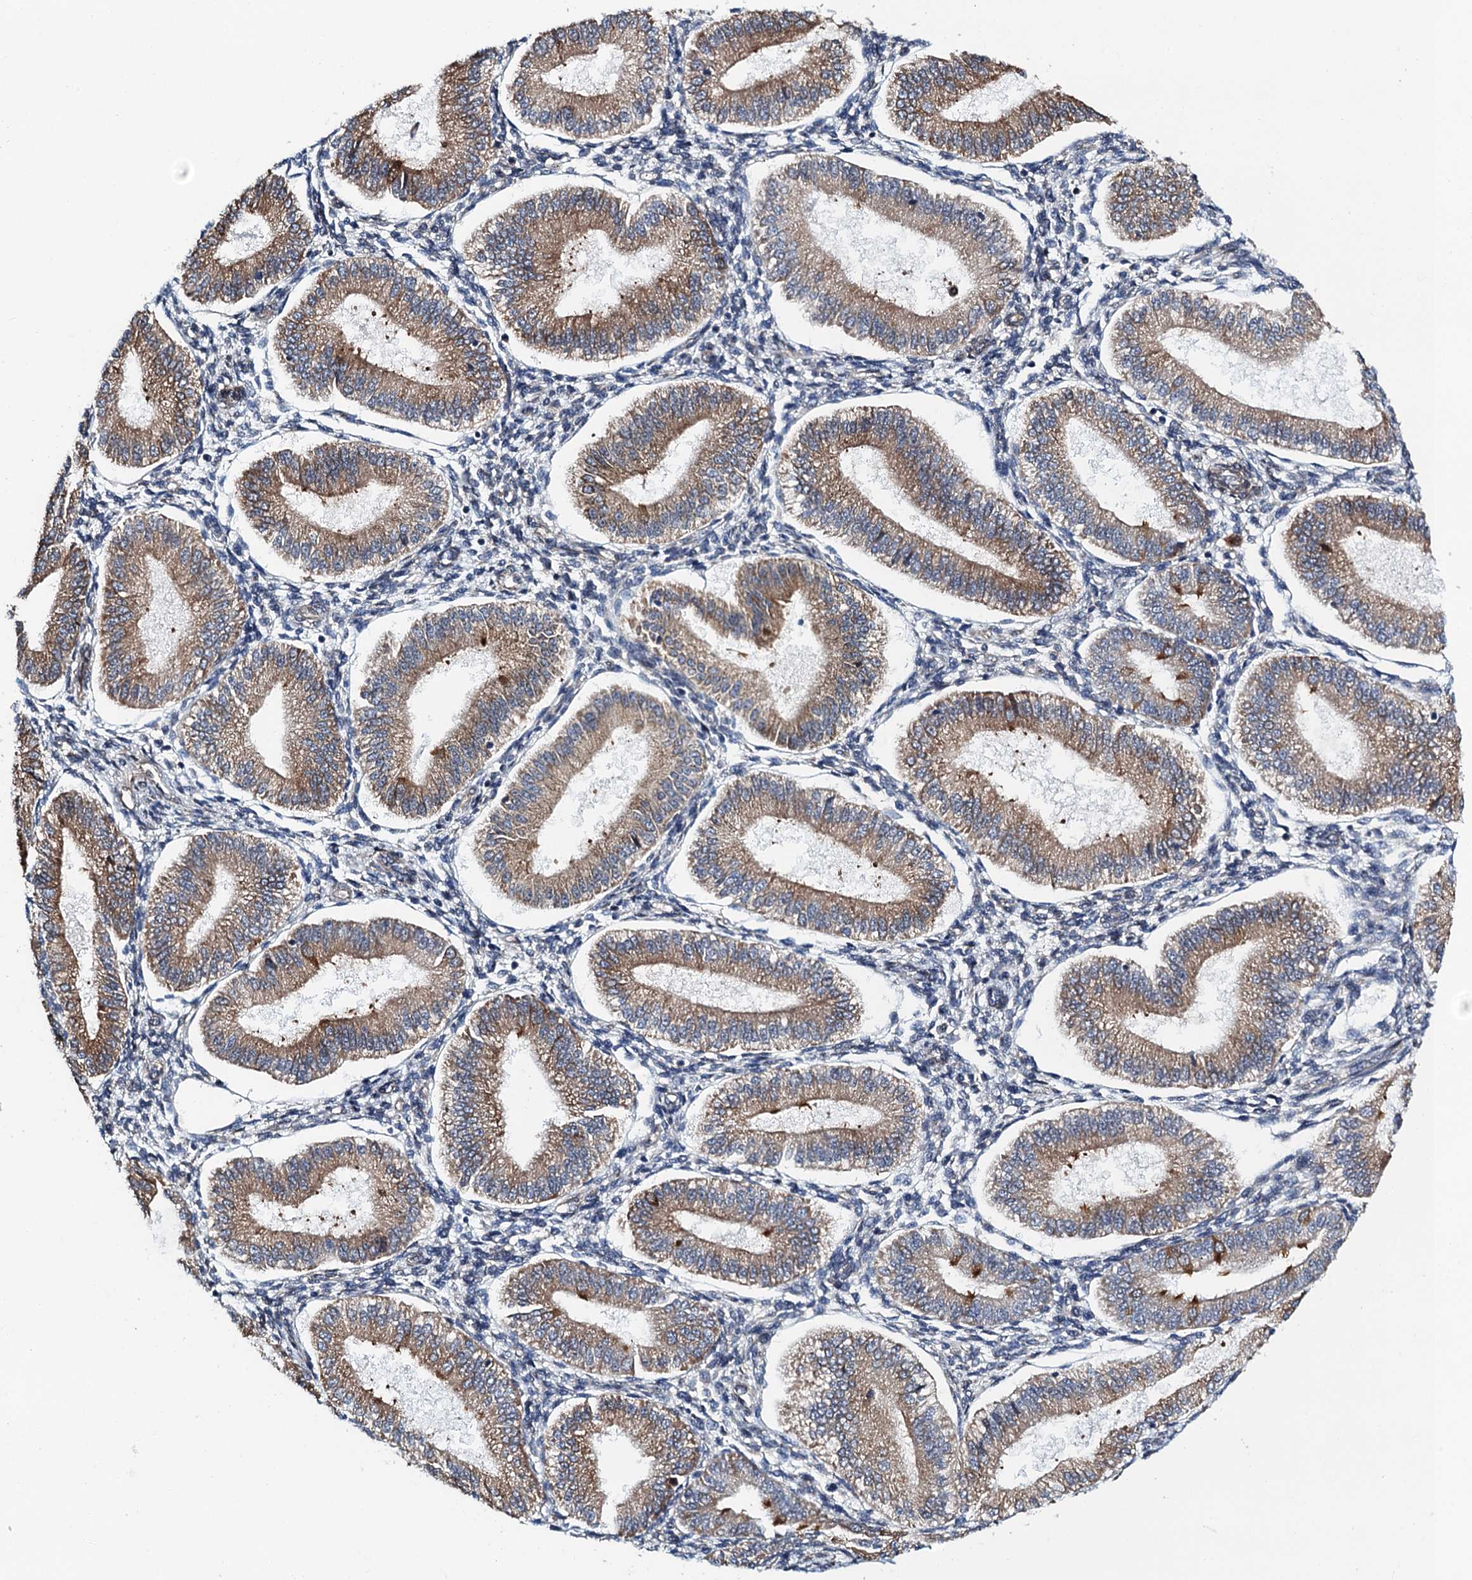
{"staining": {"intensity": "negative", "quantity": "none", "location": "none"}, "tissue": "endometrium", "cell_type": "Cells in endometrial stroma", "image_type": "normal", "snomed": [{"axis": "morphology", "description": "Normal tissue, NOS"}, {"axis": "topography", "description": "Endometrium"}], "caption": "The photomicrograph shows no significant expression in cells in endometrial stroma of endometrium.", "gene": "MDM1", "patient": {"sex": "female", "age": 39}}